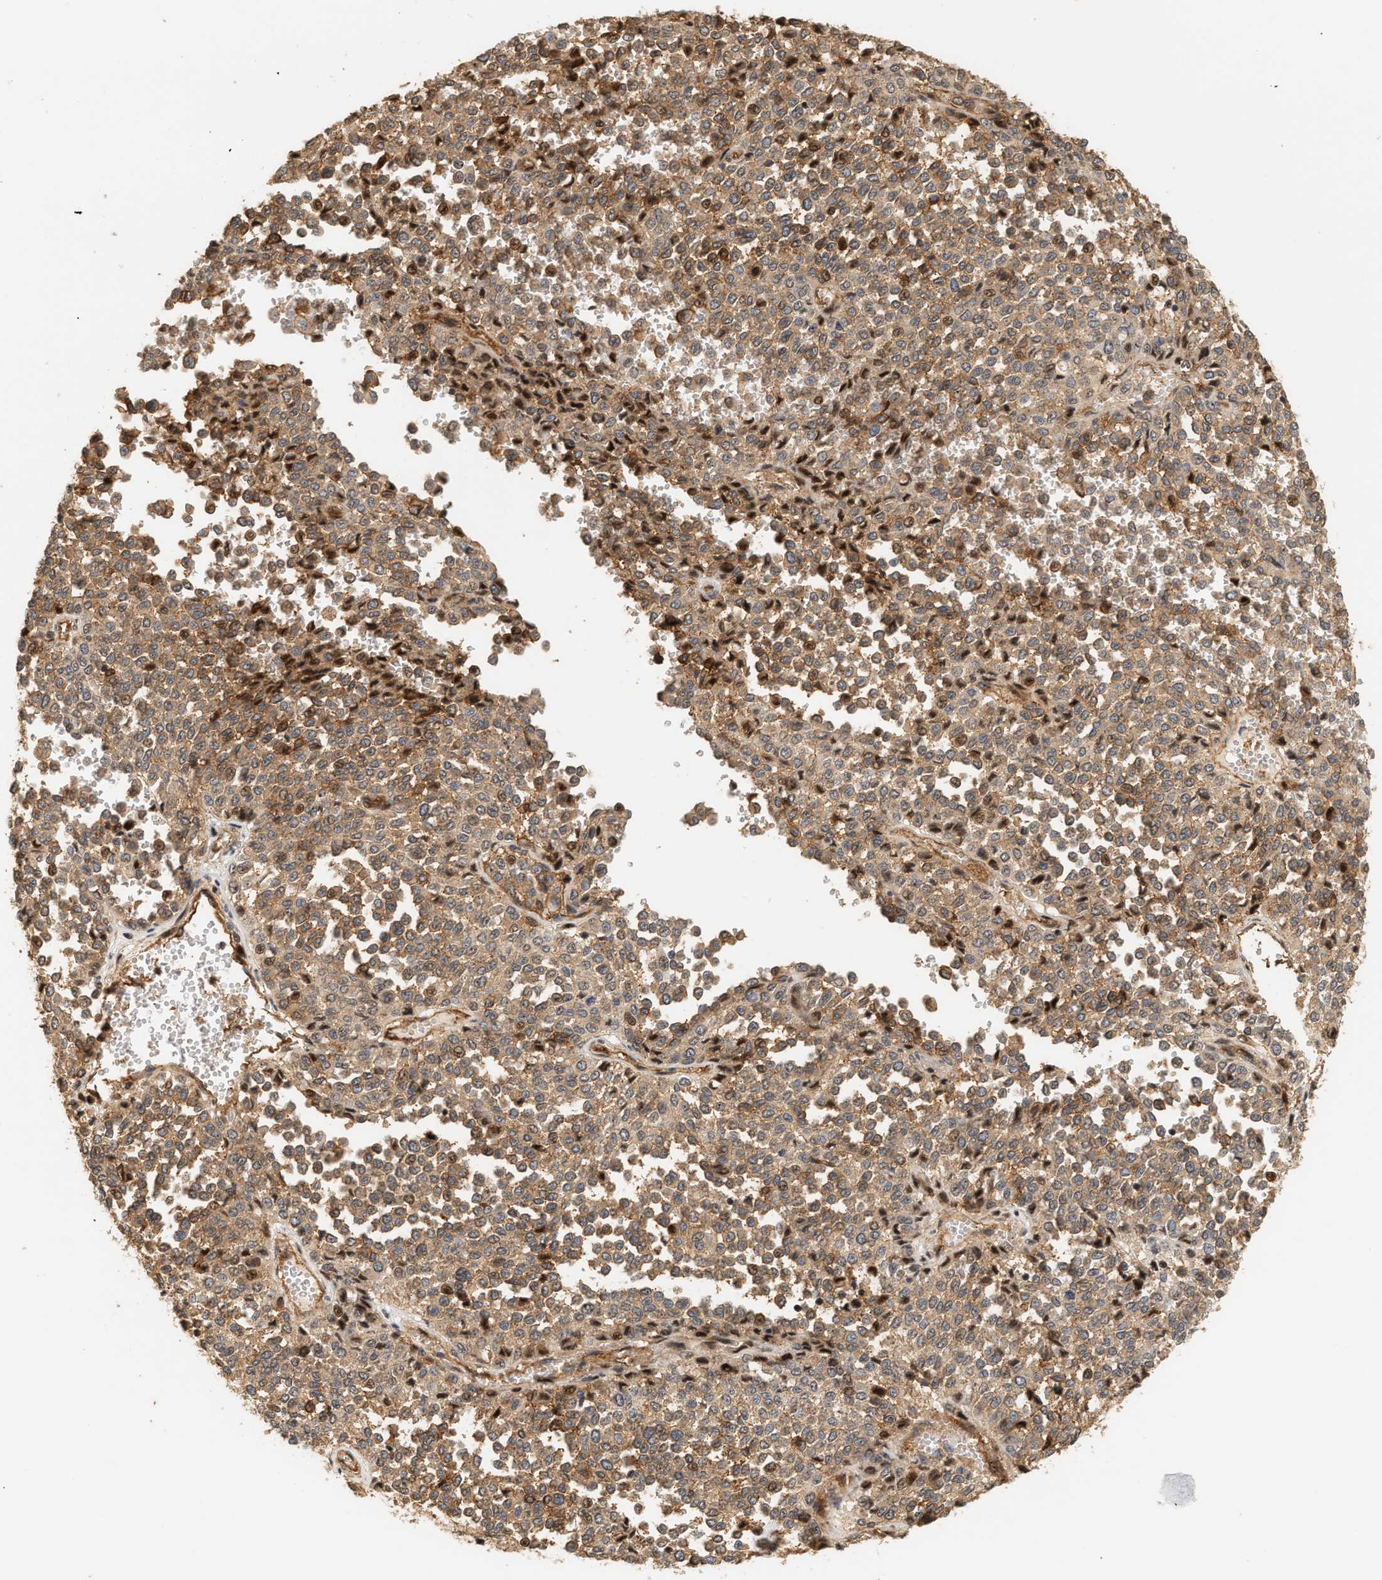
{"staining": {"intensity": "moderate", "quantity": ">75%", "location": "cytoplasmic/membranous"}, "tissue": "melanoma", "cell_type": "Tumor cells", "image_type": "cancer", "snomed": [{"axis": "morphology", "description": "Malignant melanoma, Metastatic site"}, {"axis": "topography", "description": "Pancreas"}], "caption": "Immunohistochemistry staining of melanoma, which demonstrates medium levels of moderate cytoplasmic/membranous staining in about >75% of tumor cells indicating moderate cytoplasmic/membranous protein staining. The staining was performed using DAB (3,3'-diaminobenzidine) (brown) for protein detection and nuclei were counterstained in hematoxylin (blue).", "gene": "PLXND1", "patient": {"sex": "female", "age": 30}}